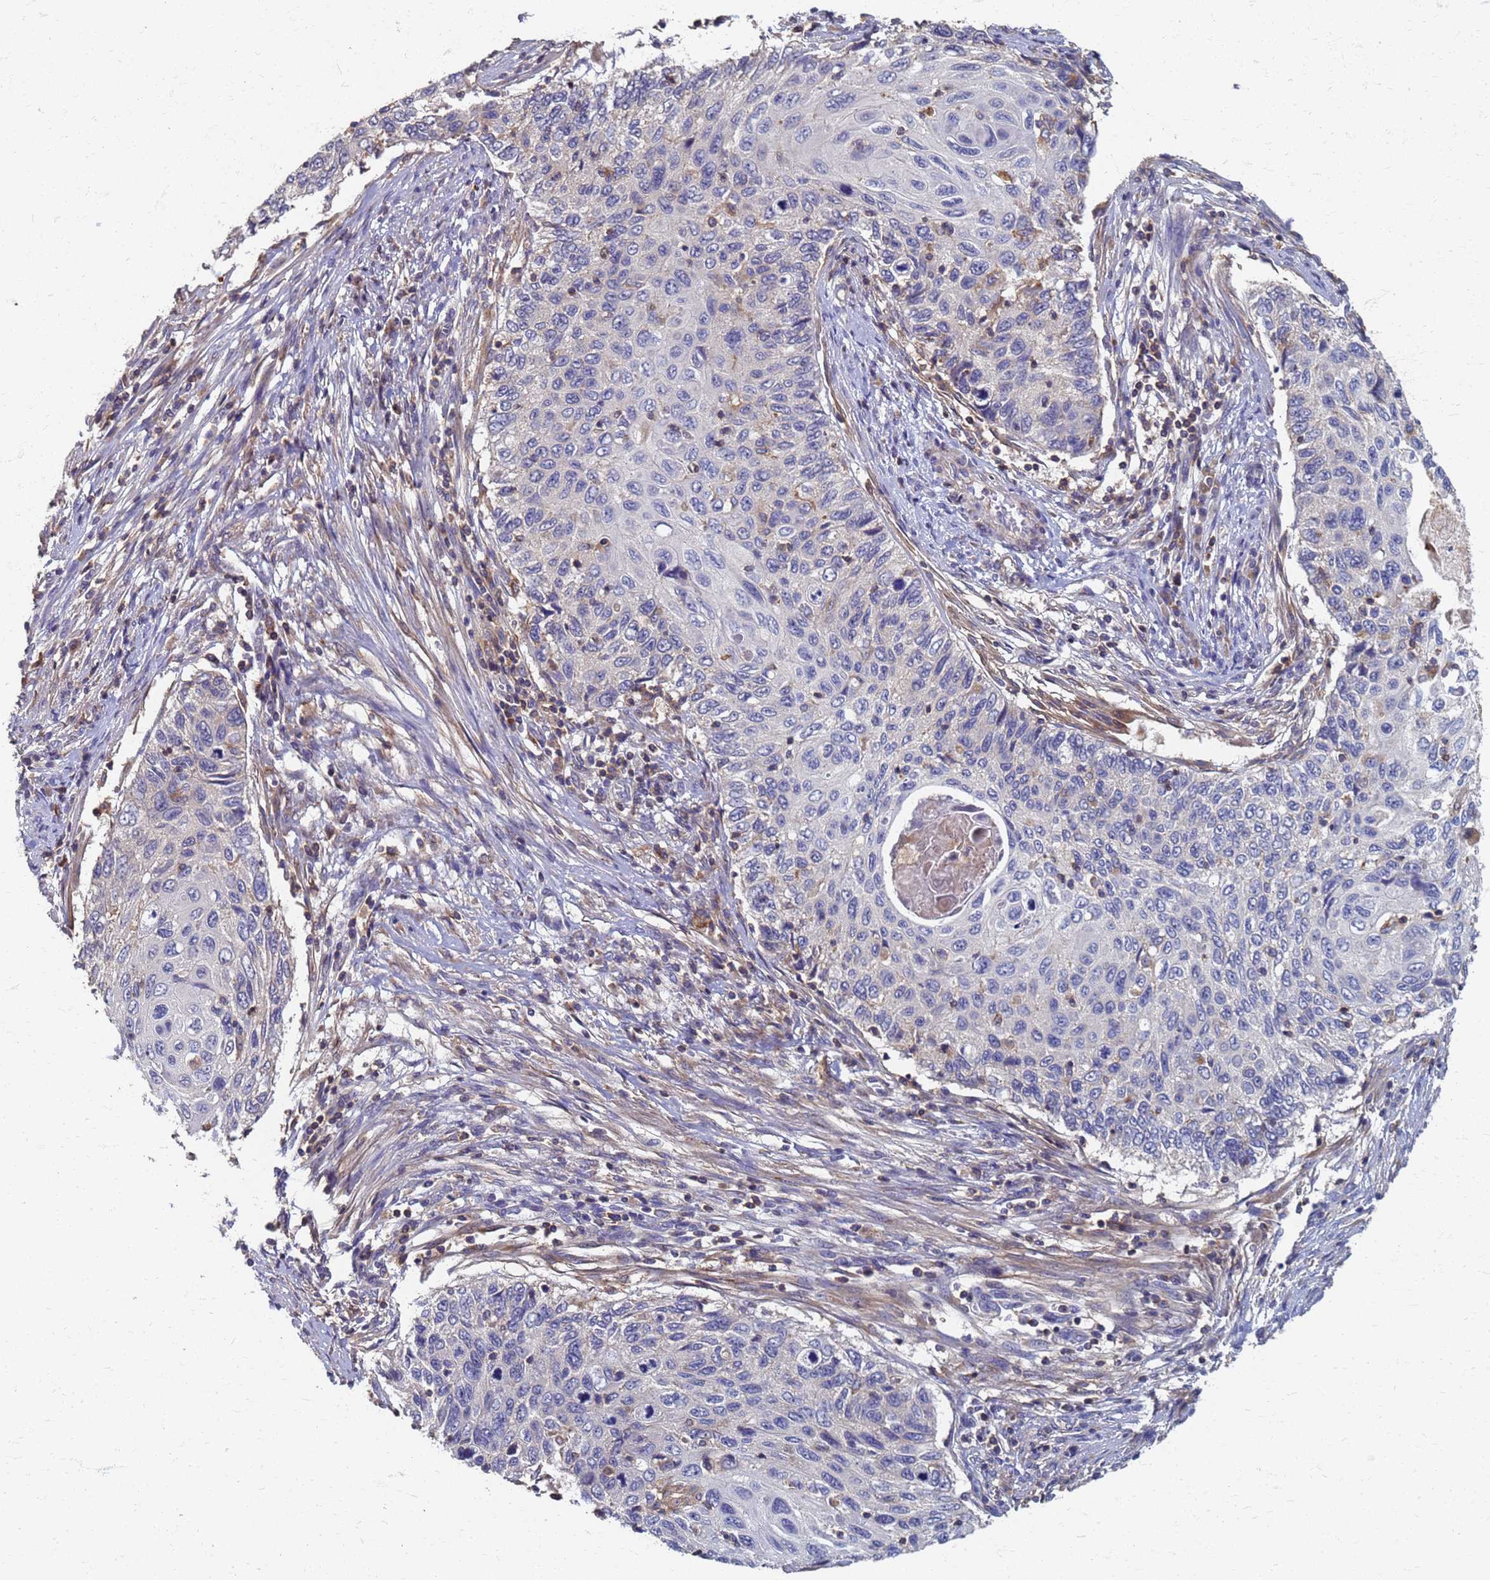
{"staining": {"intensity": "negative", "quantity": "none", "location": "none"}, "tissue": "cervical cancer", "cell_type": "Tumor cells", "image_type": "cancer", "snomed": [{"axis": "morphology", "description": "Squamous cell carcinoma, NOS"}, {"axis": "topography", "description": "Cervix"}], "caption": "Tumor cells are negative for brown protein staining in cervical cancer.", "gene": "KRCC1", "patient": {"sex": "female", "age": 70}}